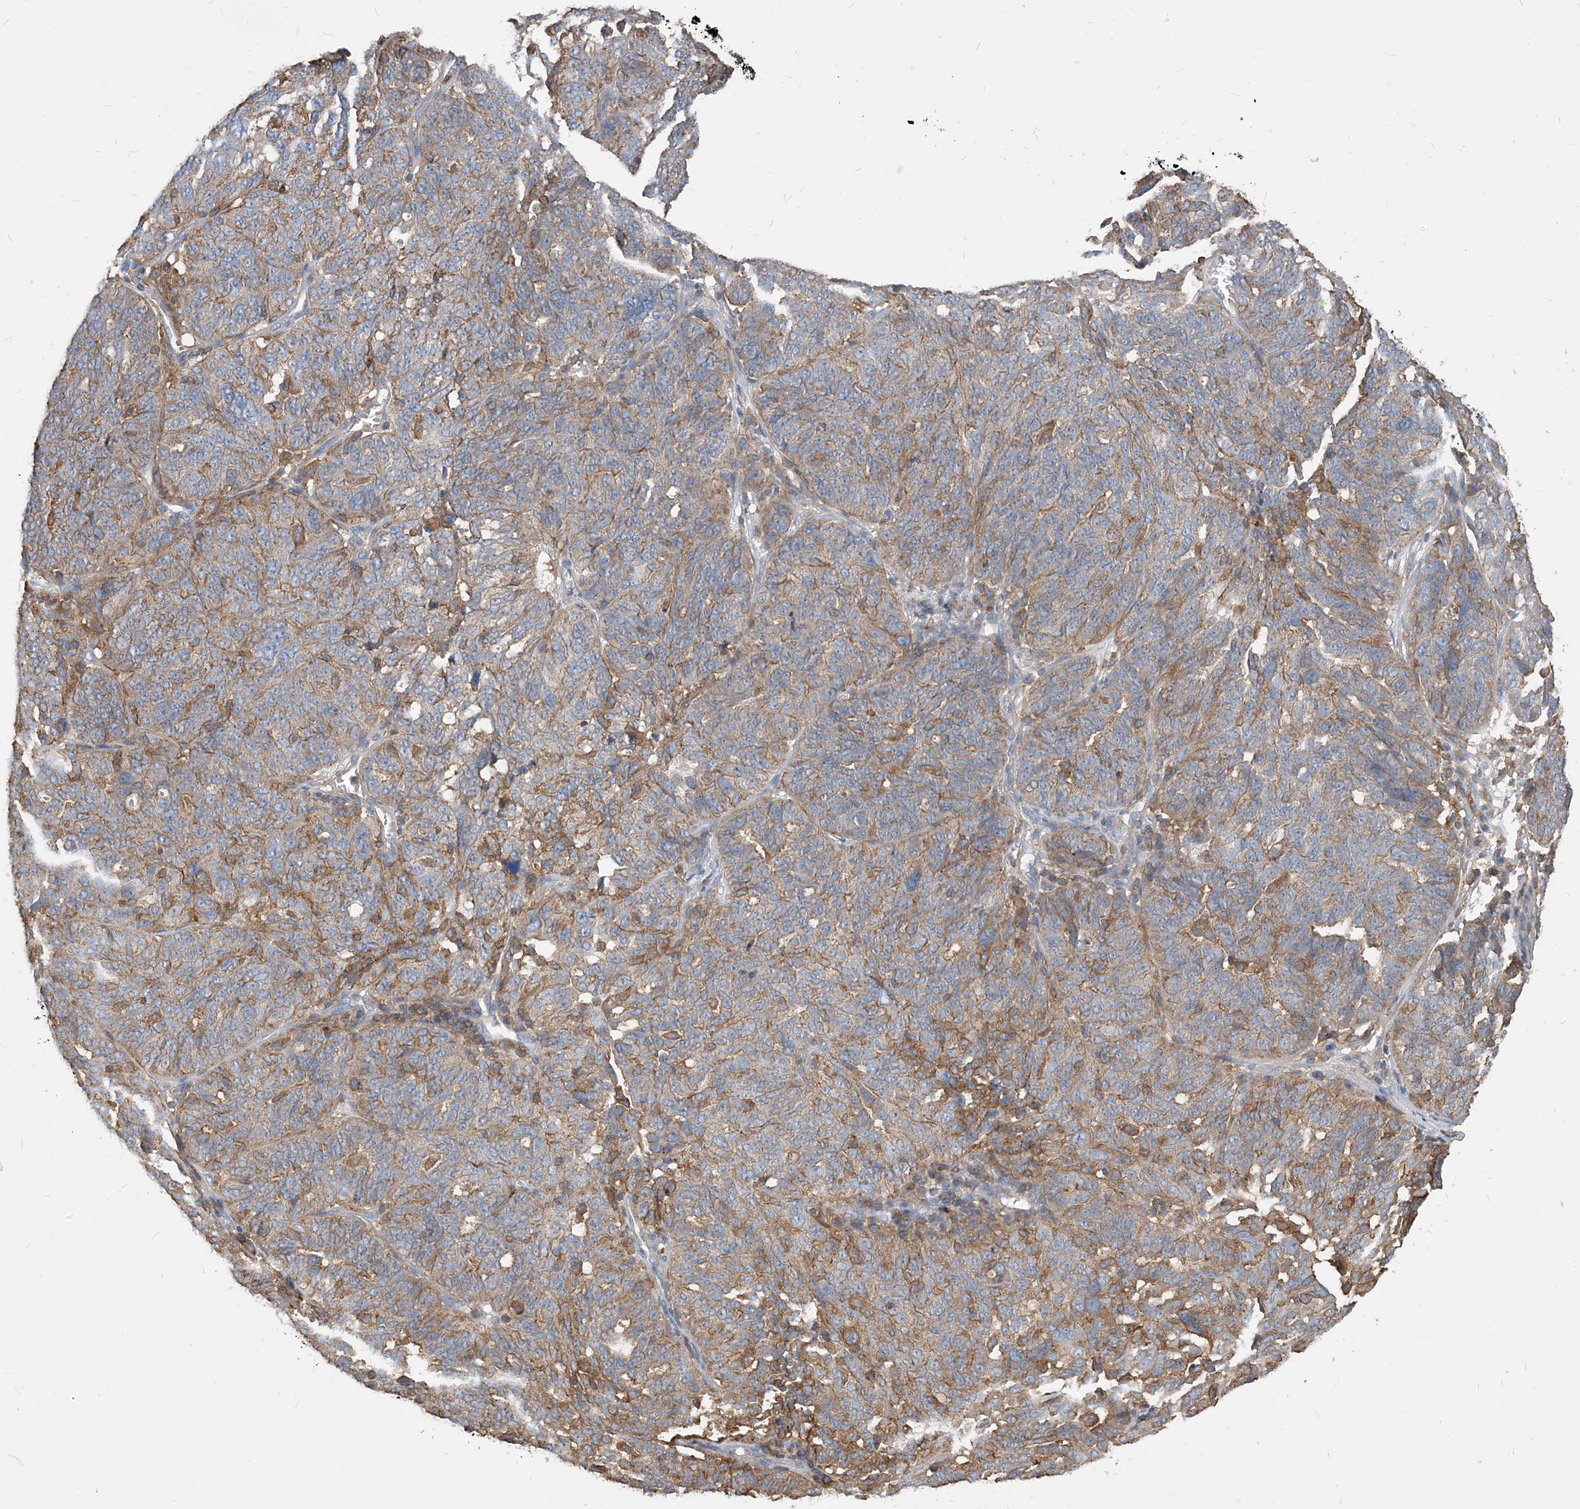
{"staining": {"intensity": "moderate", "quantity": "<25%", "location": "cytoplasmic/membranous"}, "tissue": "ovarian cancer", "cell_type": "Tumor cells", "image_type": "cancer", "snomed": [{"axis": "morphology", "description": "Cystadenocarcinoma, serous, NOS"}, {"axis": "topography", "description": "Ovary"}], "caption": "Ovarian cancer (serous cystadenocarcinoma) was stained to show a protein in brown. There is low levels of moderate cytoplasmic/membranous expression in approximately <25% of tumor cells.", "gene": "PARVG", "patient": {"sex": "female", "age": 59}}